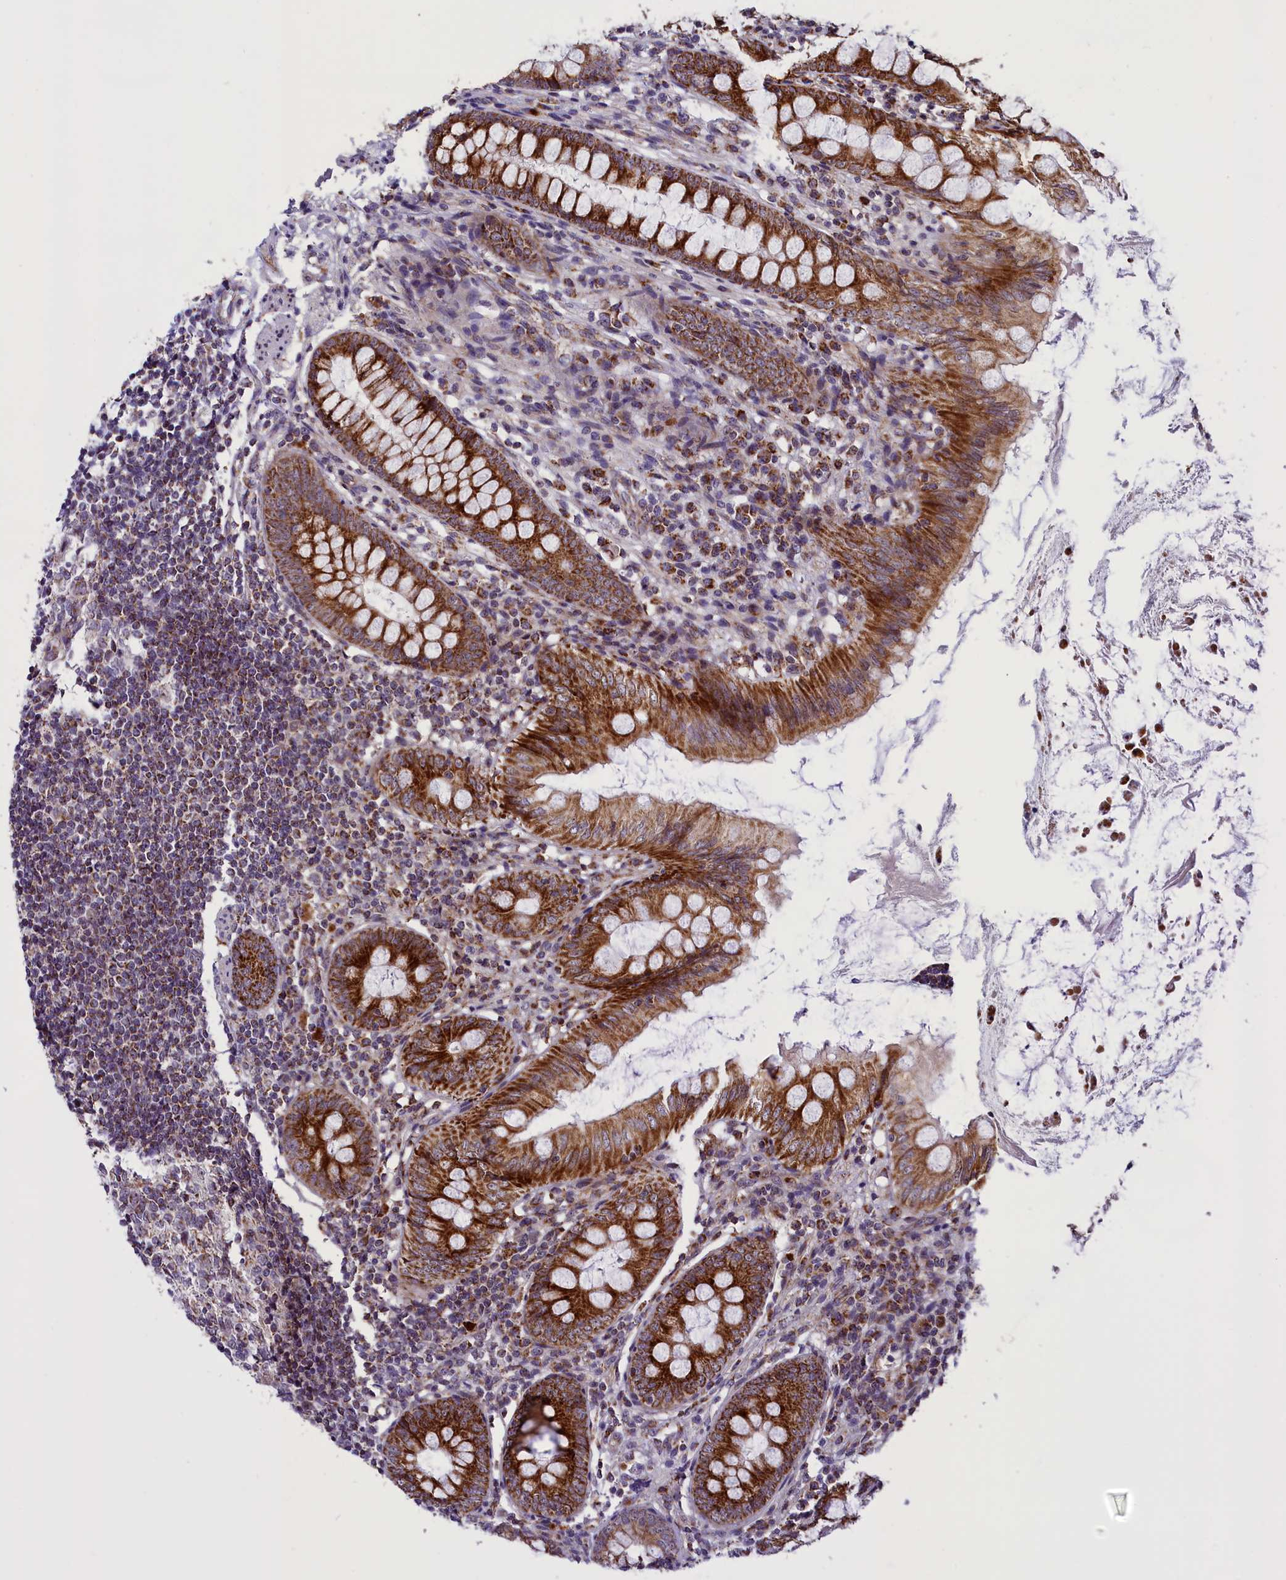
{"staining": {"intensity": "strong", "quantity": ">75%", "location": "cytoplasmic/membranous"}, "tissue": "appendix", "cell_type": "Glandular cells", "image_type": "normal", "snomed": [{"axis": "morphology", "description": "Normal tissue, NOS"}, {"axis": "topography", "description": "Appendix"}], "caption": "A brown stain highlights strong cytoplasmic/membranous expression of a protein in glandular cells of normal human appendix.", "gene": "NDUFS5", "patient": {"sex": "female", "age": 77}}